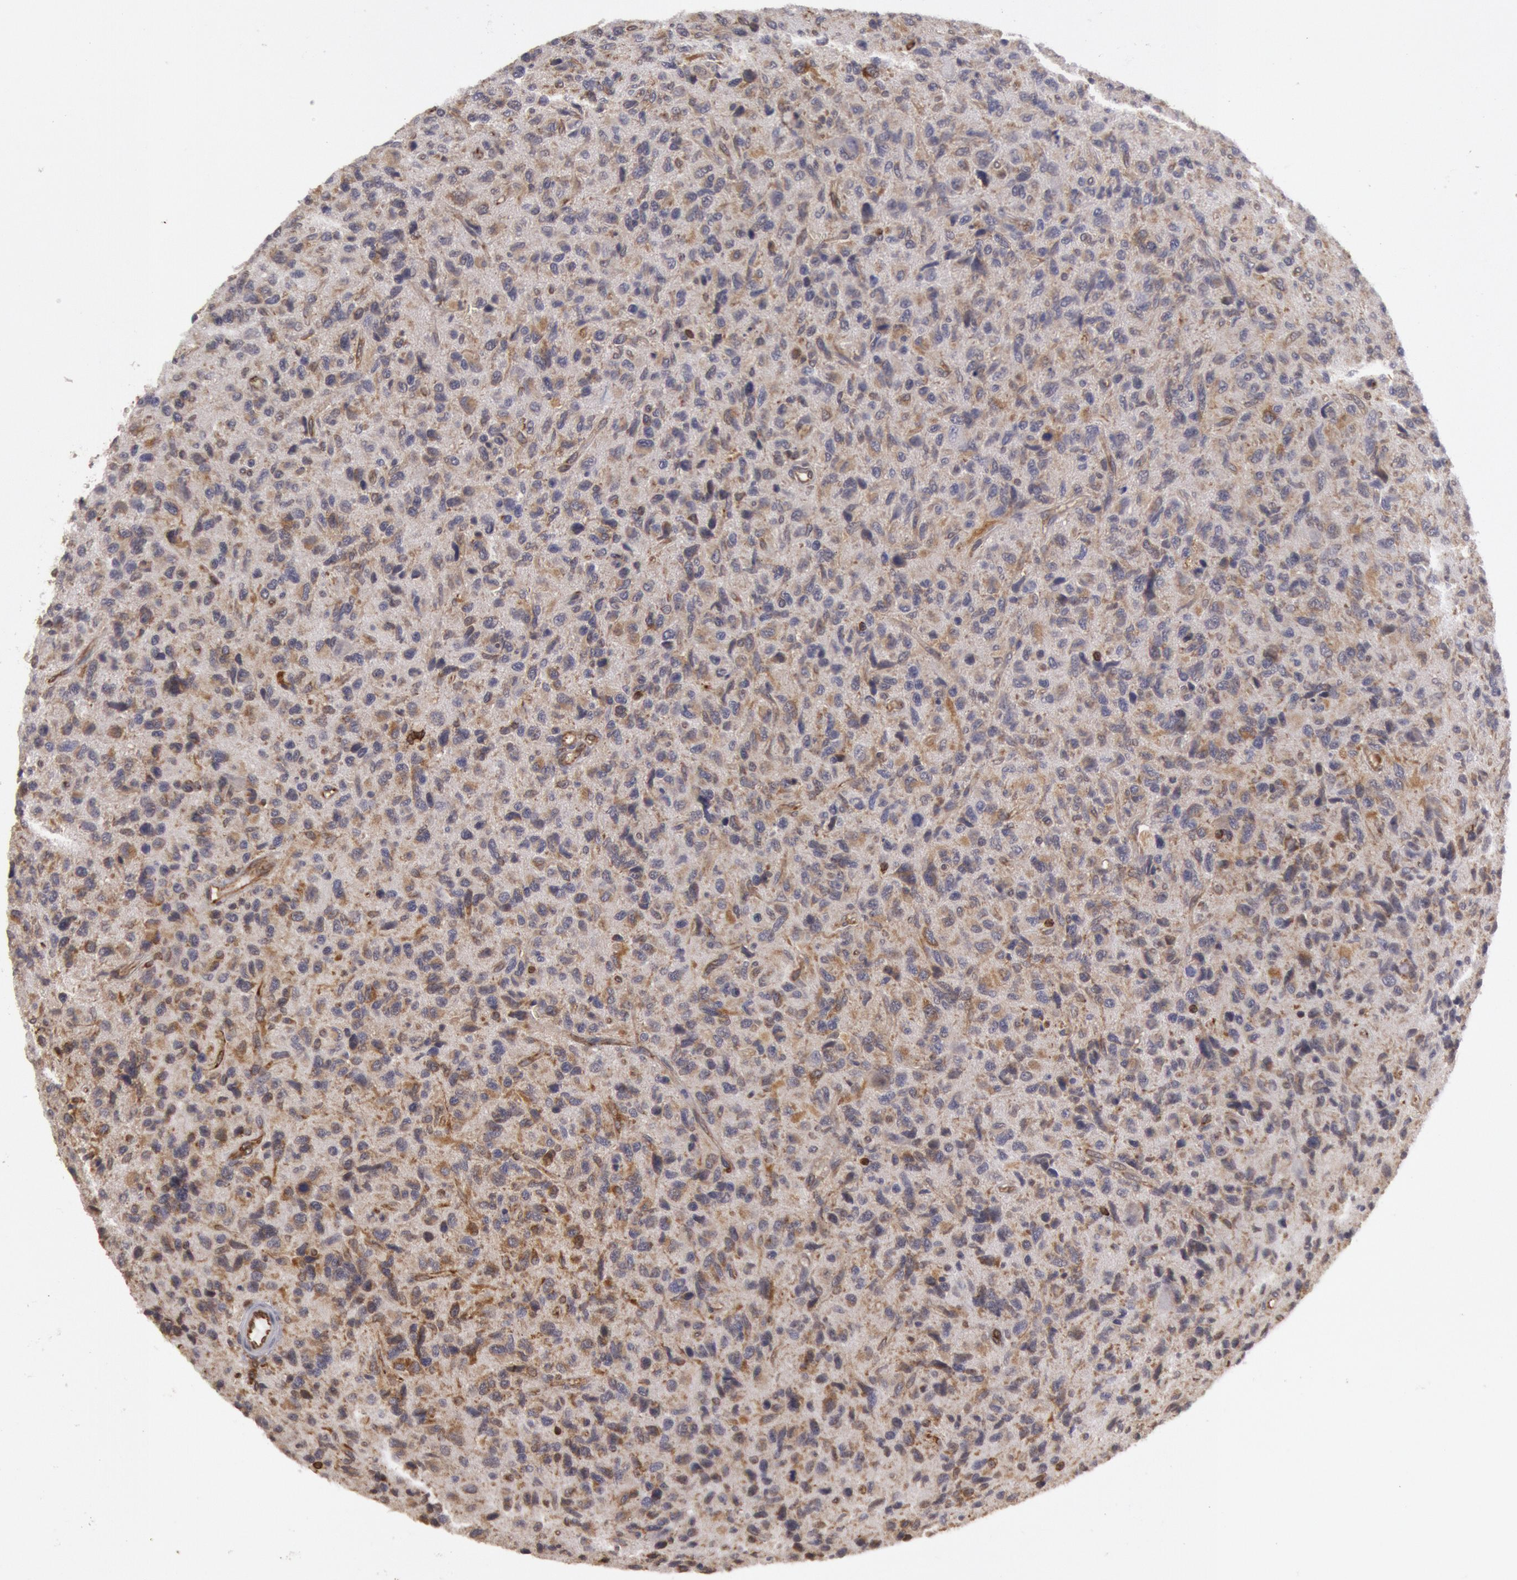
{"staining": {"intensity": "negative", "quantity": "none", "location": "none"}, "tissue": "glioma", "cell_type": "Tumor cells", "image_type": "cancer", "snomed": [{"axis": "morphology", "description": "Glioma, malignant, High grade"}, {"axis": "topography", "description": "Brain"}], "caption": "This is an IHC micrograph of malignant high-grade glioma. There is no expression in tumor cells.", "gene": "TAP2", "patient": {"sex": "female", "age": 60}}